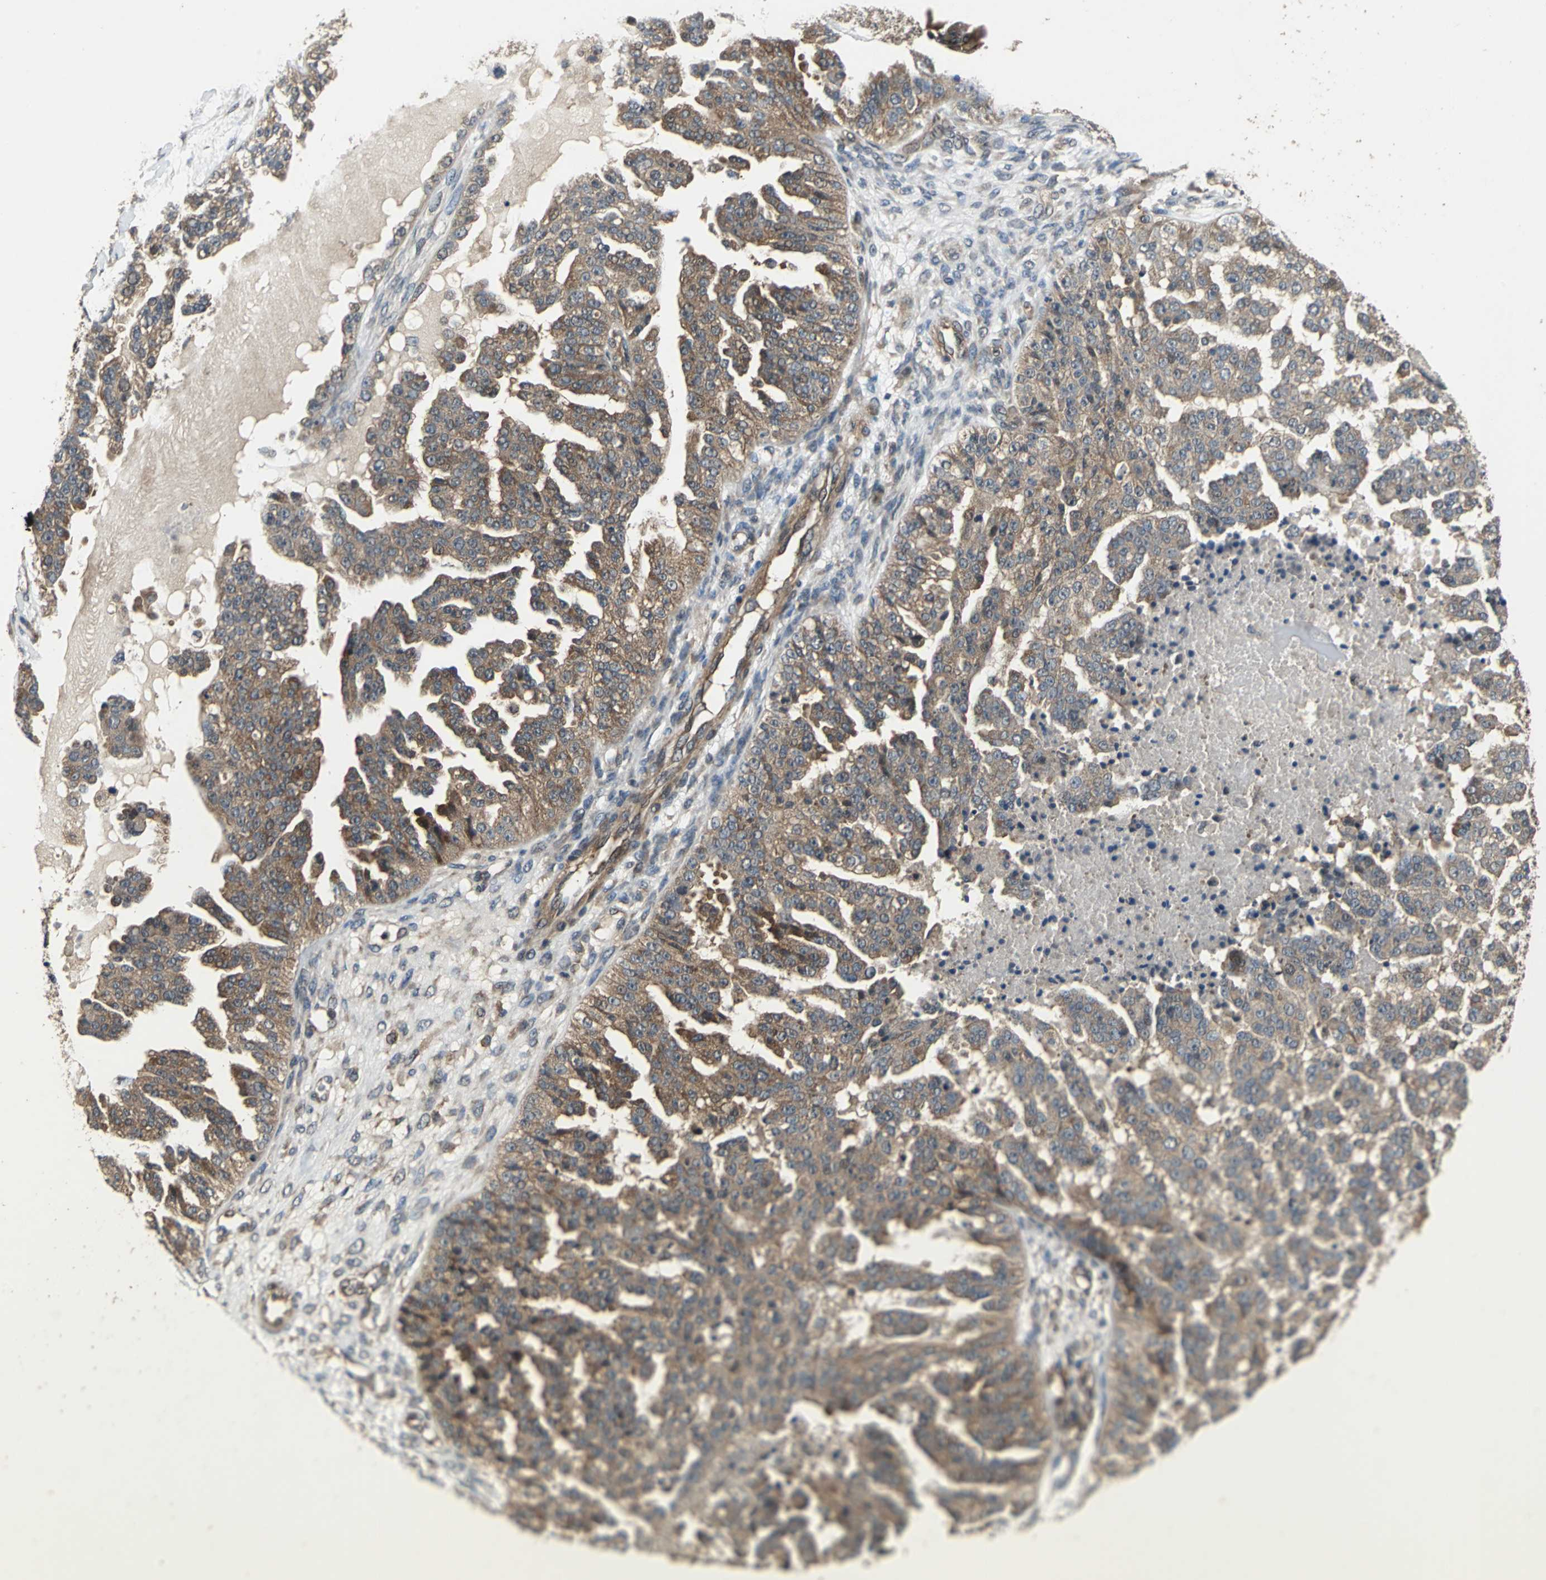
{"staining": {"intensity": "moderate", "quantity": ">75%", "location": "cytoplasmic/membranous"}, "tissue": "ovarian cancer", "cell_type": "Tumor cells", "image_type": "cancer", "snomed": [{"axis": "morphology", "description": "Carcinoma, NOS"}, {"axis": "topography", "description": "Soft tissue"}, {"axis": "topography", "description": "Ovary"}], "caption": "Ovarian carcinoma stained with DAB (3,3'-diaminobenzidine) immunohistochemistry (IHC) displays medium levels of moderate cytoplasmic/membranous staining in about >75% of tumor cells.", "gene": "EIF2B2", "patient": {"sex": "female", "age": 54}}